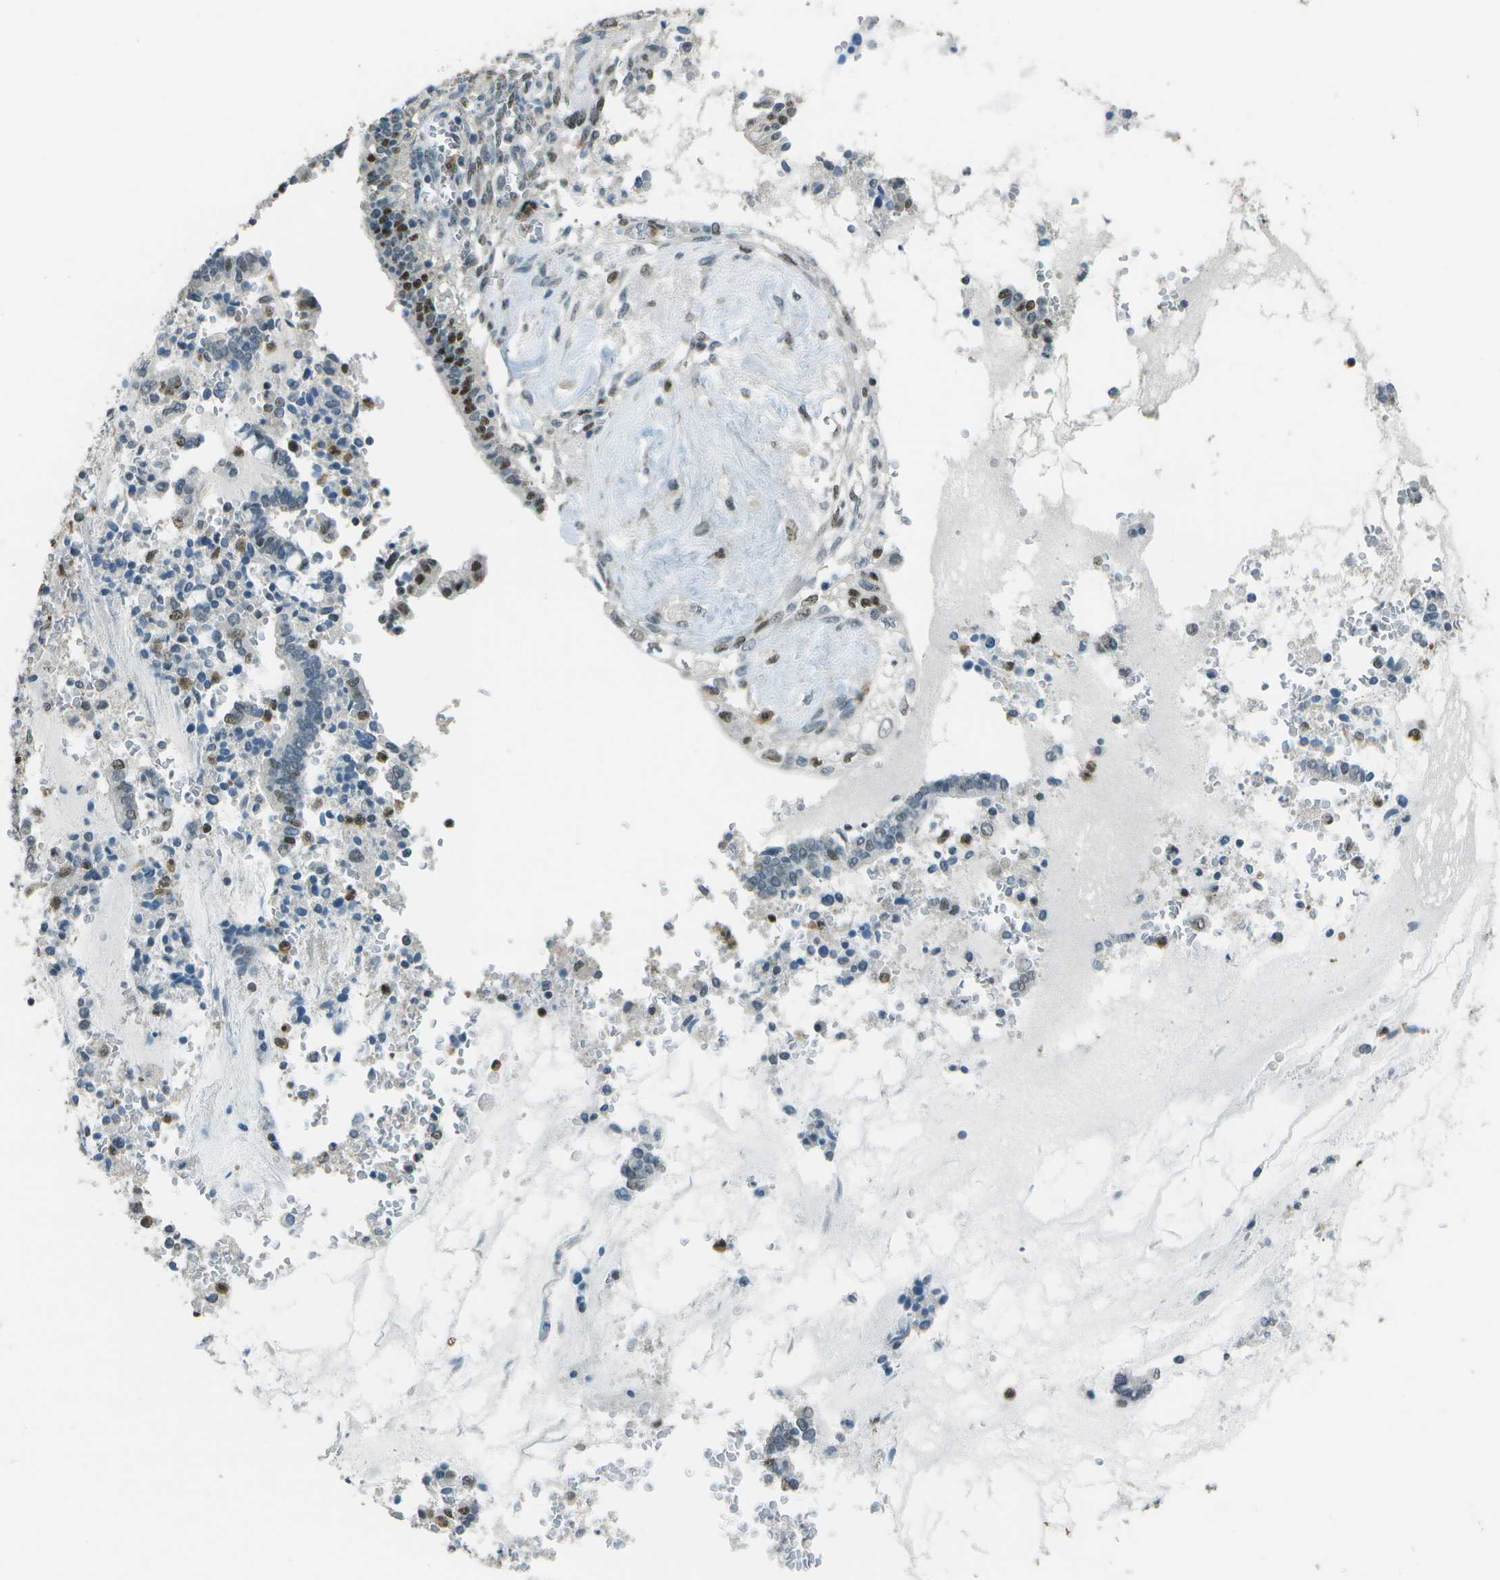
{"staining": {"intensity": "moderate", "quantity": "<25%", "location": "nuclear"}, "tissue": "cervical cancer", "cell_type": "Tumor cells", "image_type": "cancer", "snomed": [{"axis": "morphology", "description": "Adenocarcinoma, NOS"}, {"axis": "topography", "description": "Cervix"}], "caption": "IHC of human adenocarcinoma (cervical) reveals low levels of moderate nuclear expression in approximately <25% of tumor cells.", "gene": "DEPDC1", "patient": {"sex": "female", "age": 44}}